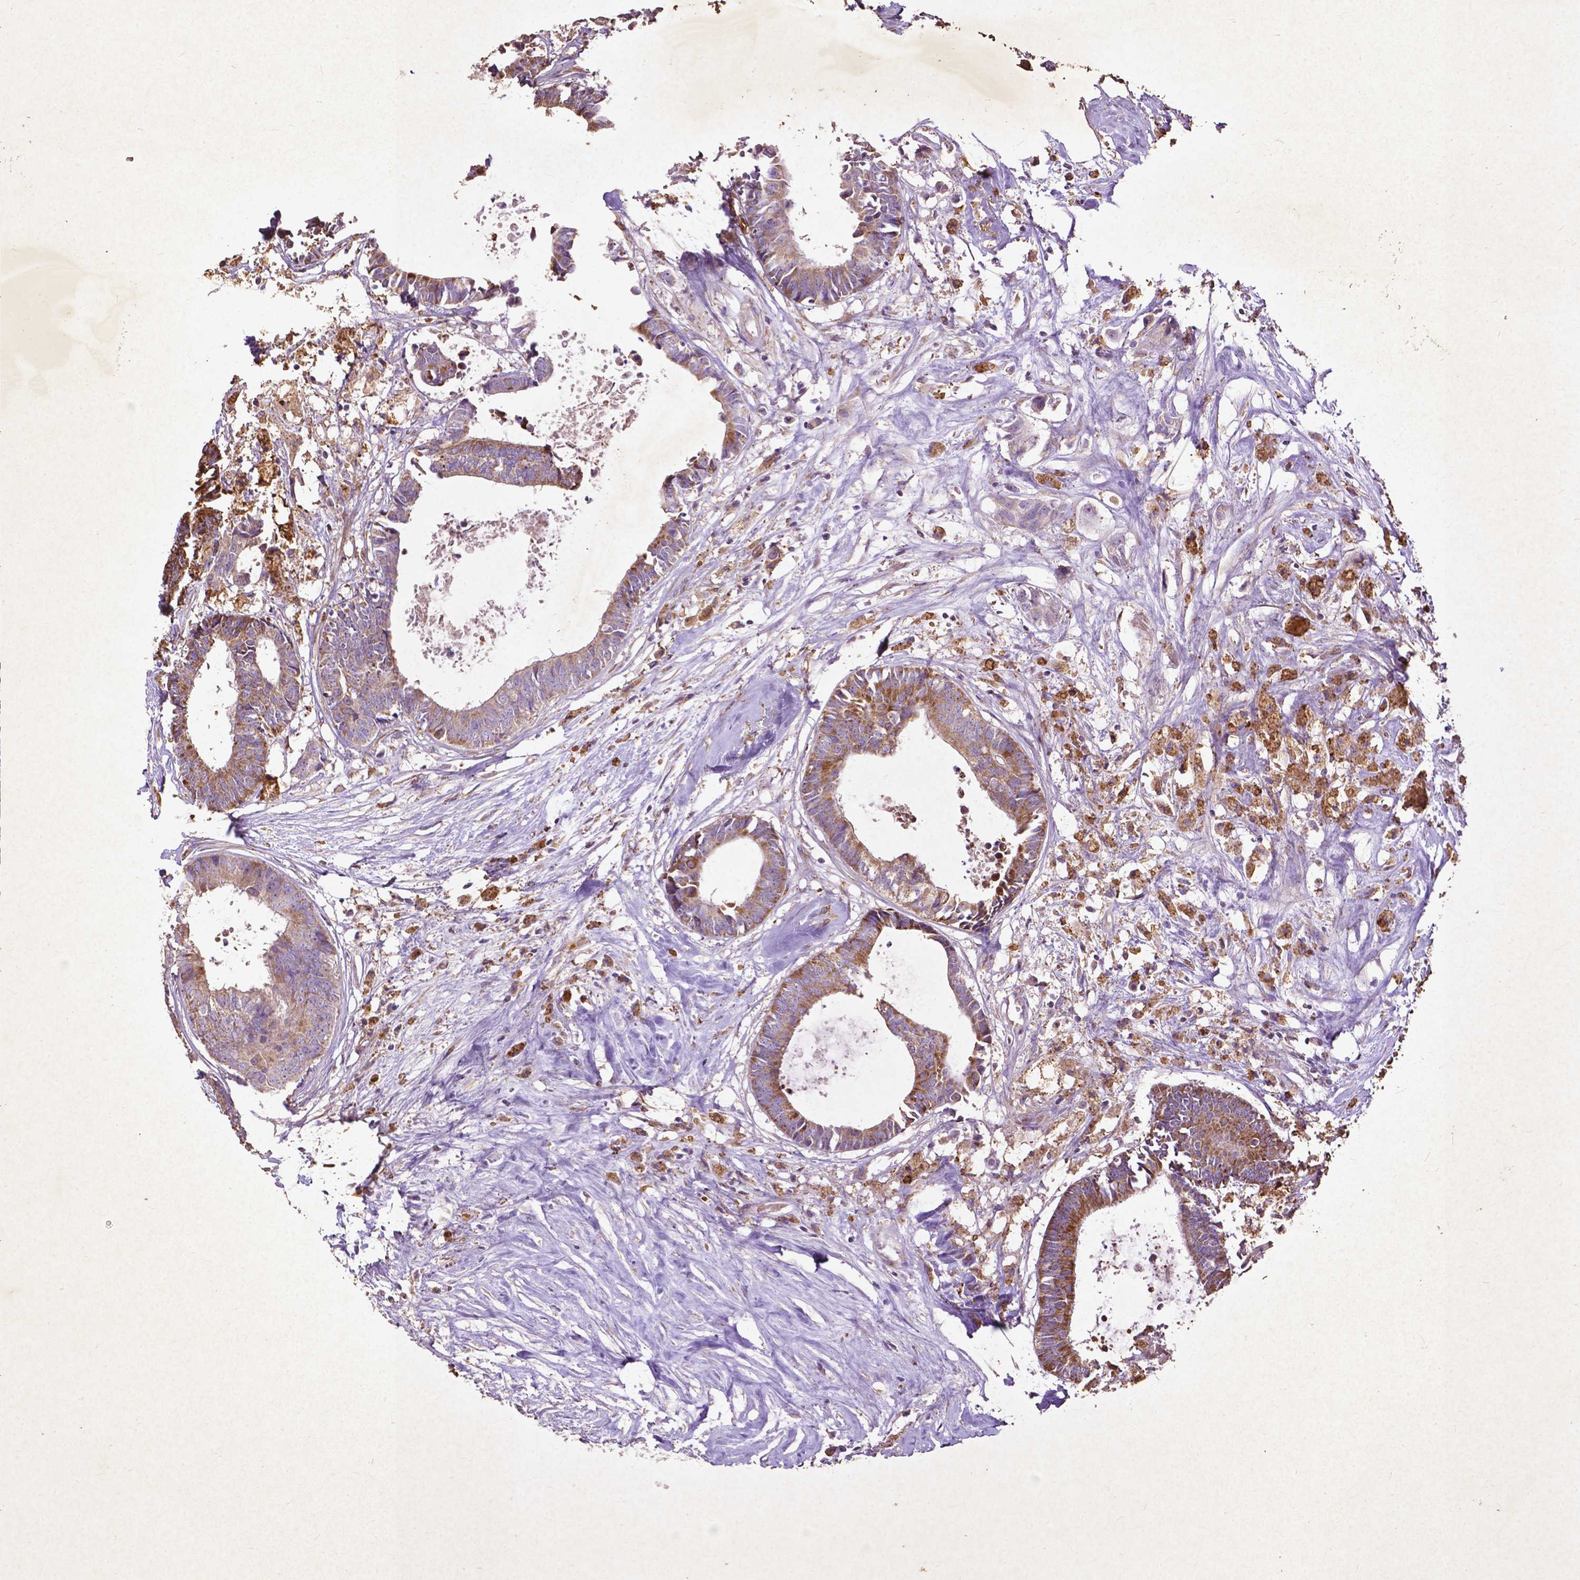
{"staining": {"intensity": "moderate", "quantity": "25%-75%", "location": "cytoplasmic/membranous"}, "tissue": "colorectal cancer", "cell_type": "Tumor cells", "image_type": "cancer", "snomed": [{"axis": "morphology", "description": "Adenocarcinoma, NOS"}, {"axis": "topography", "description": "Colon"}, {"axis": "topography", "description": "Rectum"}], "caption": "There is medium levels of moderate cytoplasmic/membranous expression in tumor cells of colorectal cancer (adenocarcinoma), as demonstrated by immunohistochemical staining (brown color).", "gene": "THEGL", "patient": {"sex": "male", "age": 57}}